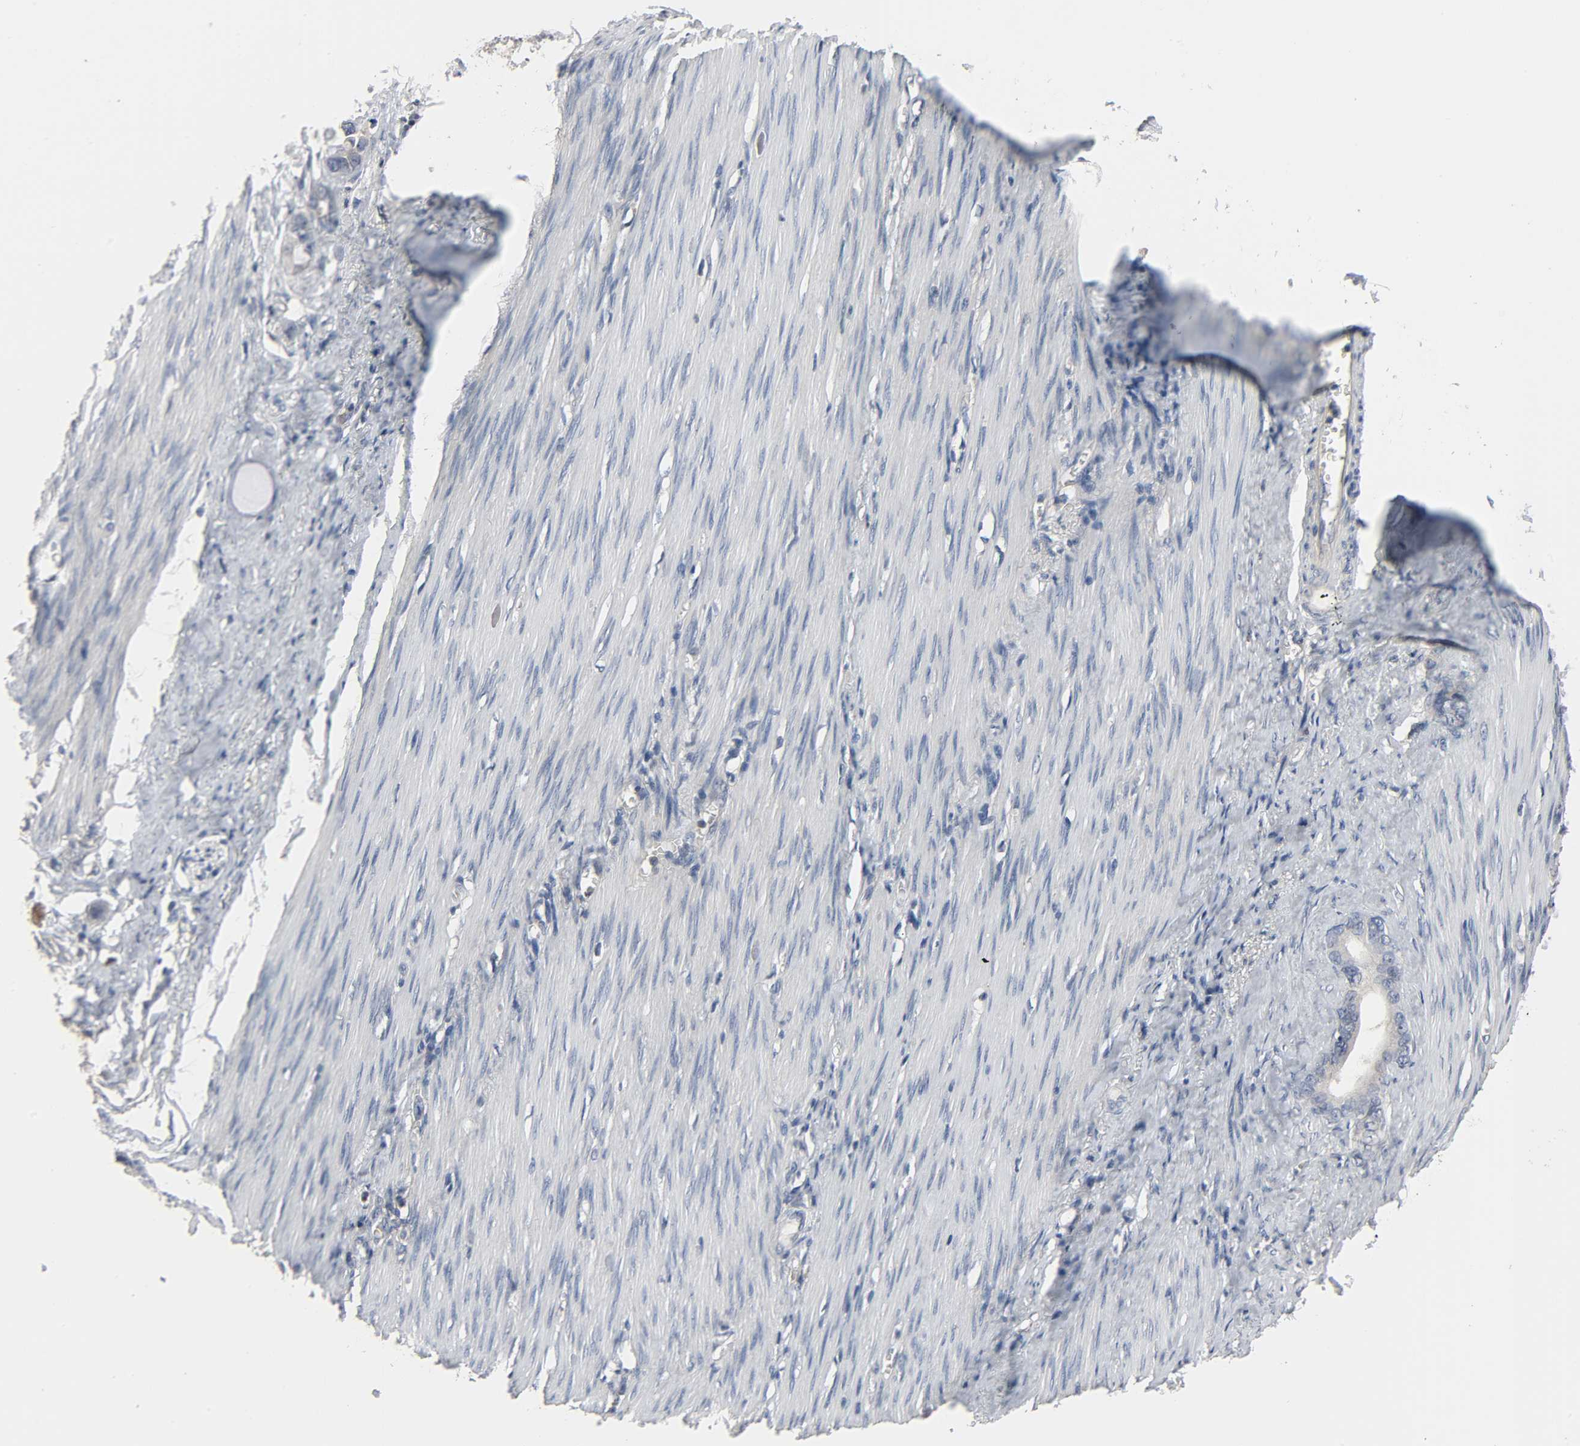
{"staining": {"intensity": "weak", "quantity": "25%-75%", "location": "cytoplasmic/membranous"}, "tissue": "stomach cancer", "cell_type": "Tumor cells", "image_type": "cancer", "snomed": [{"axis": "morphology", "description": "Adenocarcinoma, NOS"}, {"axis": "topography", "description": "Stomach"}], "caption": "Human stomach adenocarcinoma stained with a brown dye displays weak cytoplasmic/membranous positive expression in approximately 25%-75% of tumor cells.", "gene": "PLEKHA2", "patient": {"sex": "female", "age": 75}}